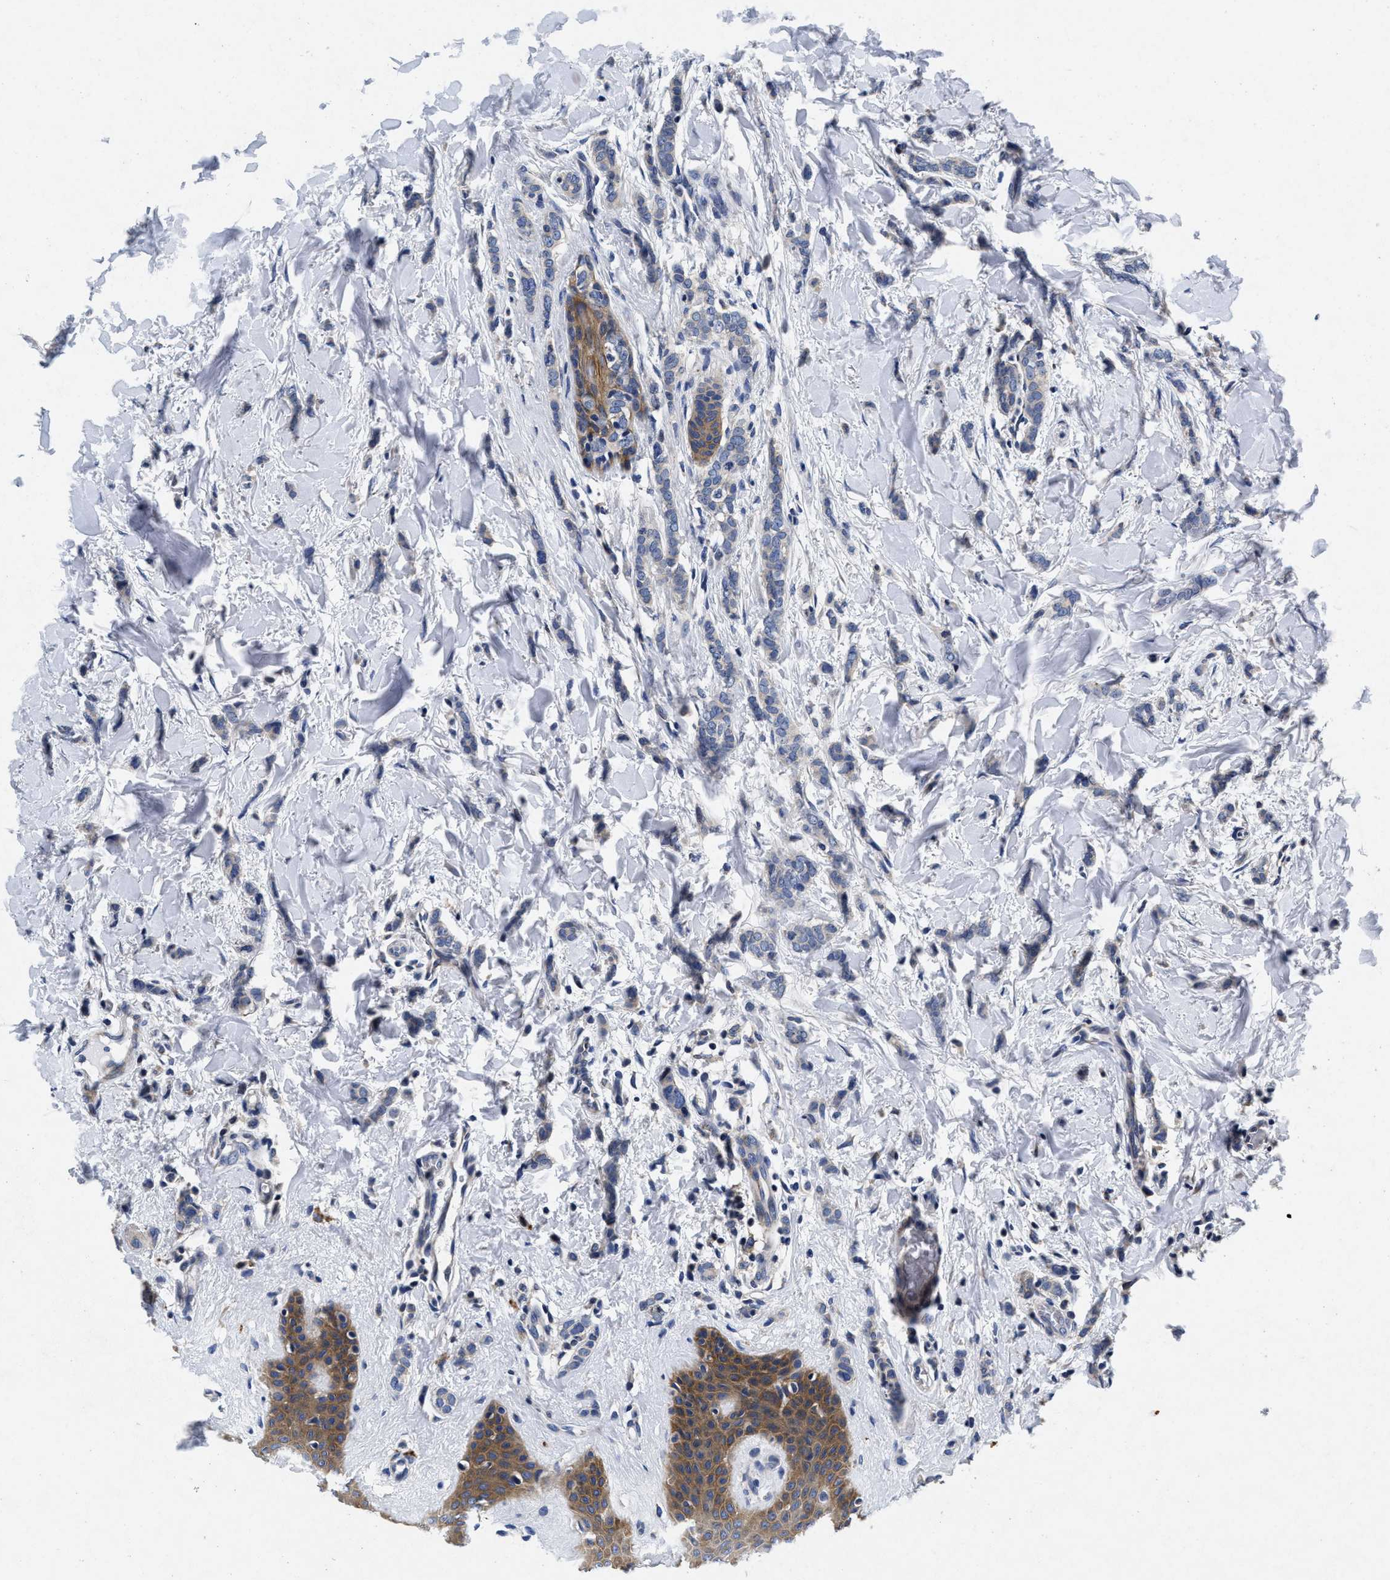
{"staining": {"intensity": "negative", "quantity": "none", "location": "none"}, "tissue": "breast cancer", "cell_type": "Tumor cells", "image_type": "cancer", "snomed": [{"axis": "morphology", "description": "Lobular carcinoma"}, {"axis": "topography", "description": "Skin"}, {"axis": "topography", "description": "Breast"}], "caption": "Immunohistochemistry (IHC) micrograph of neoplastic tissue: breast cancer stained with DAB displays no significant protein positivity in tumor cells.", "gene": "LAD1", "patient": {"sex": "female", "age": 46}}